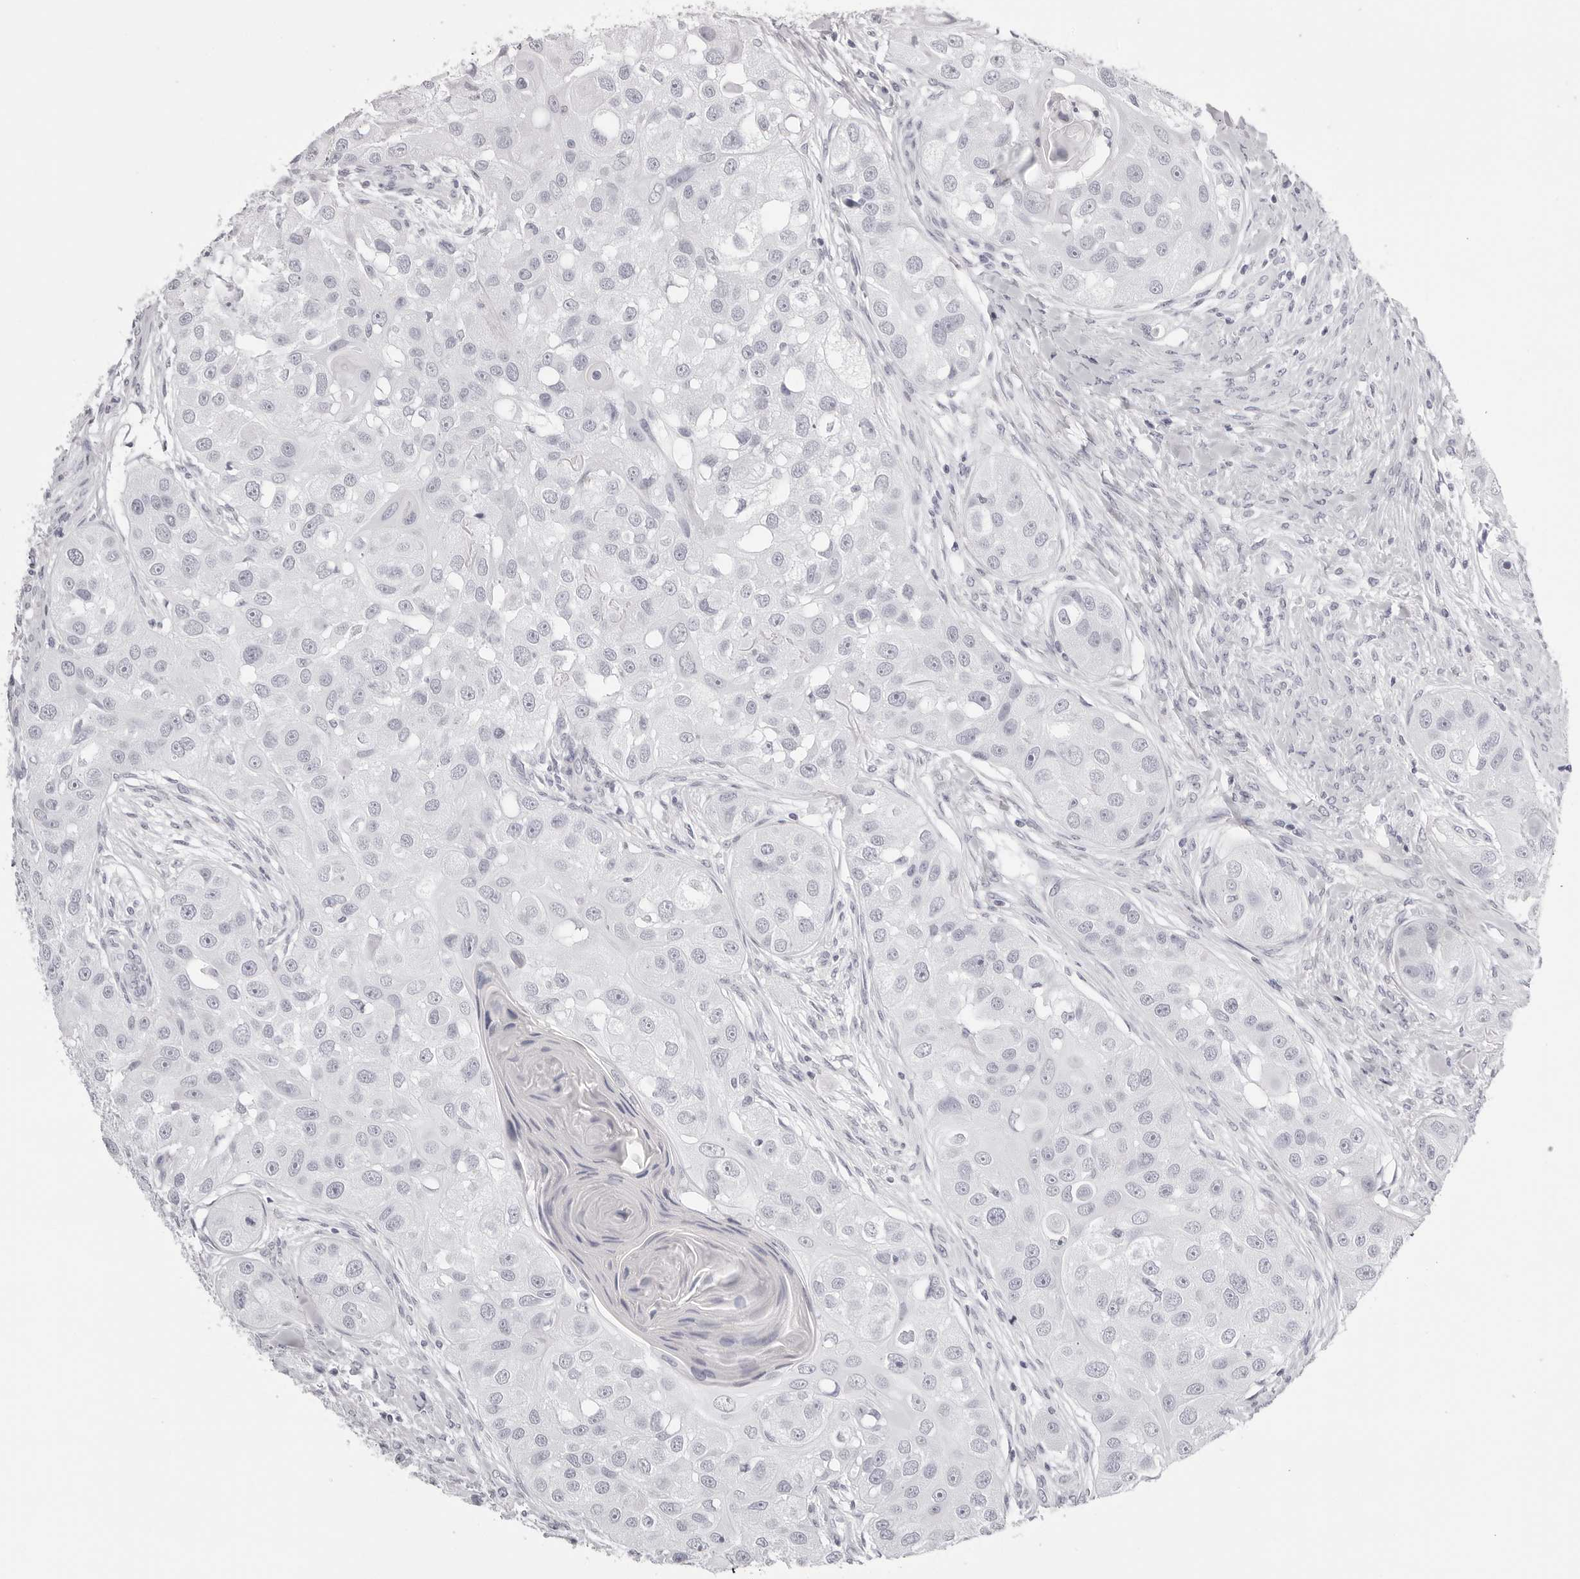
{"staining": {"intensity": "negative", "quantity": "none", "location": "none"}, "tissue": "head and neck cancer", "cell_type": "Tumor cells", "image_type": "cancer", "snomed": [{"axis": "morphology", "description": "Normal tissue, NOS"}, {"axis": "morphology", "description": "Squamous cell carcinoma, NOS"}, {"axis": "topography", "description": "Skeletal muscle"}, {"axis": "topography", "description": "Head-Neck"}], "caption": "This is an immunohistochemistry (IHC) histopathology image of human head and neck cancer. There is no positivity in tumor cells.", "gene": "RHO", "patient": {"sex": "male", "age": 51}}